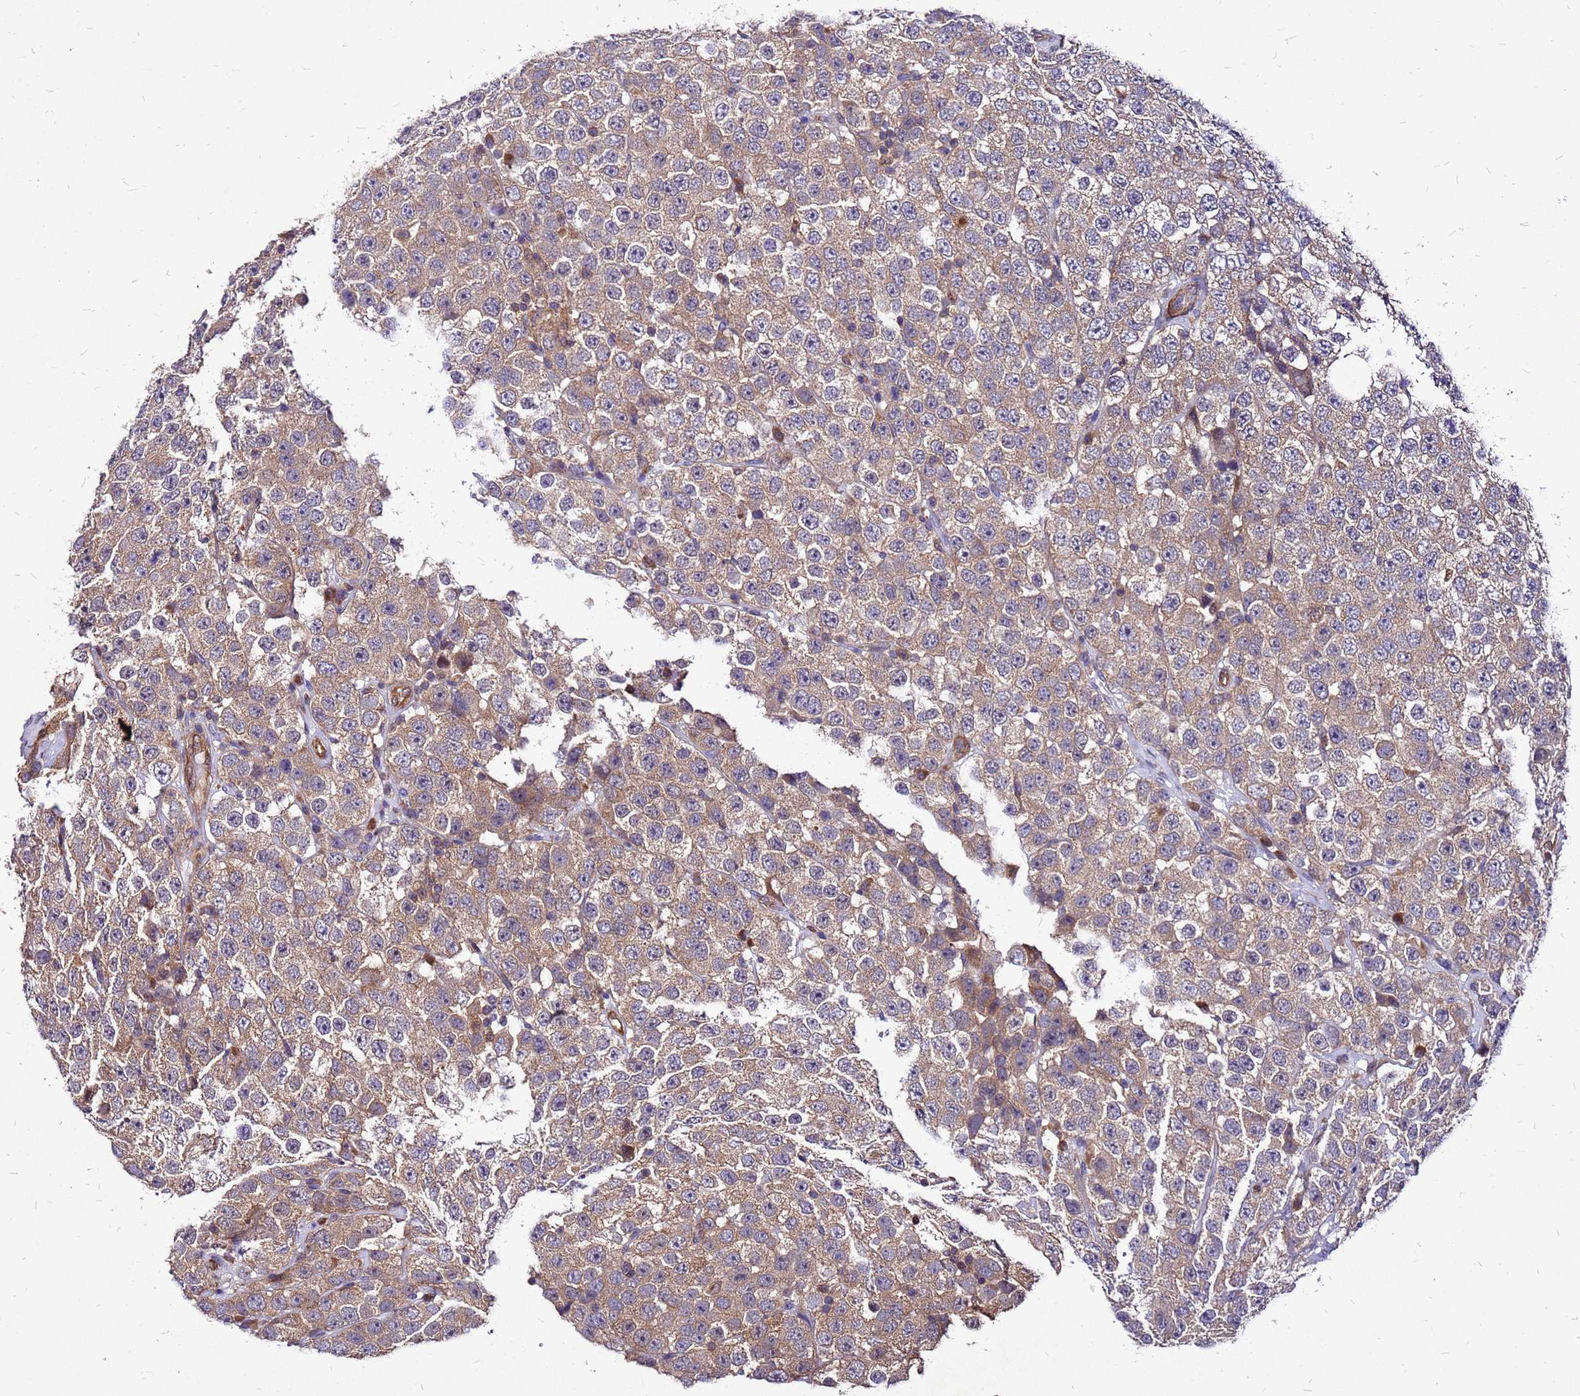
{"staining": {"intensity": "moderate", "quantity": ">75%", "location": "cytoplasmic/membranous"}, "tissue": "testis cancer", "cell_type": "Tumor cells", "image_type": "cancer", "snomed": [{"axis": "morphology", "description": "Seminoma, NOS"}, {"axis": "topography", "description": "Testis"}], "caption": "This is a photomicrograph of immunohistochemistry staining of testis cancer, which shows moderate positivity in the cytoplasmic/membranous of tumor cells.", "gene": "DUSP23", "patient": {"sex": "male", "age": 28}}